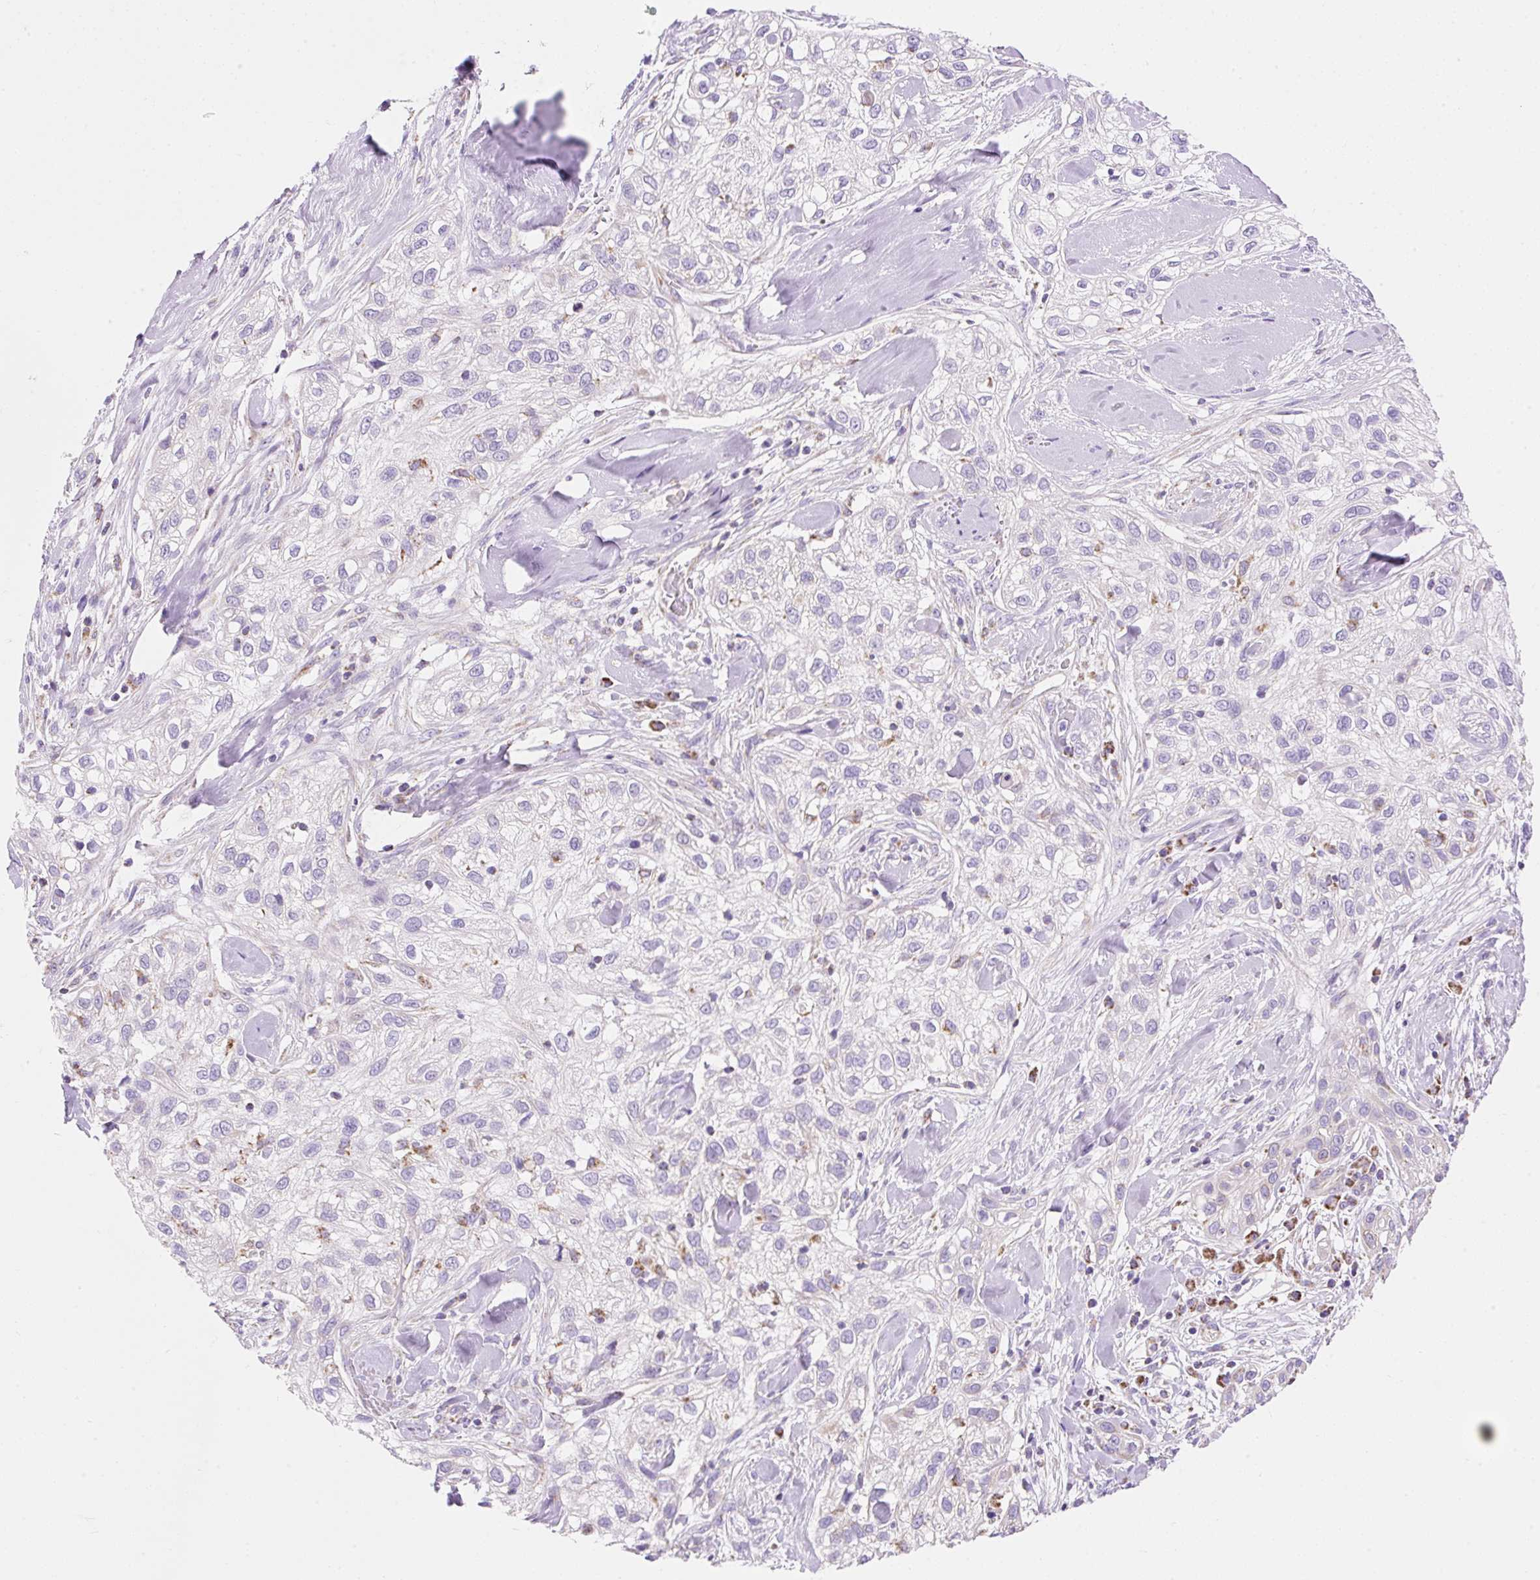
{"staining": {"intensity": "weak", "quantity": "25%-75%", "location": "cytoplasmic/membranous"}, "tissue": "skin cancer", "cell_type": "Tumor cells", "image_type": "cancer", "snomed": [{"axis": "morphology", "description": "Squamous cell carcinoma, NOS"}, {"axis": "topography", "description": "Skin"}], "caption": "Tumor cells display weak cytoplasmic/membranous positivity in approximately 25%-75% of cells in skin squamous cell carcinoma.", "gene": "DAAM2", "patient": {"sex": "male", "age": 82}}